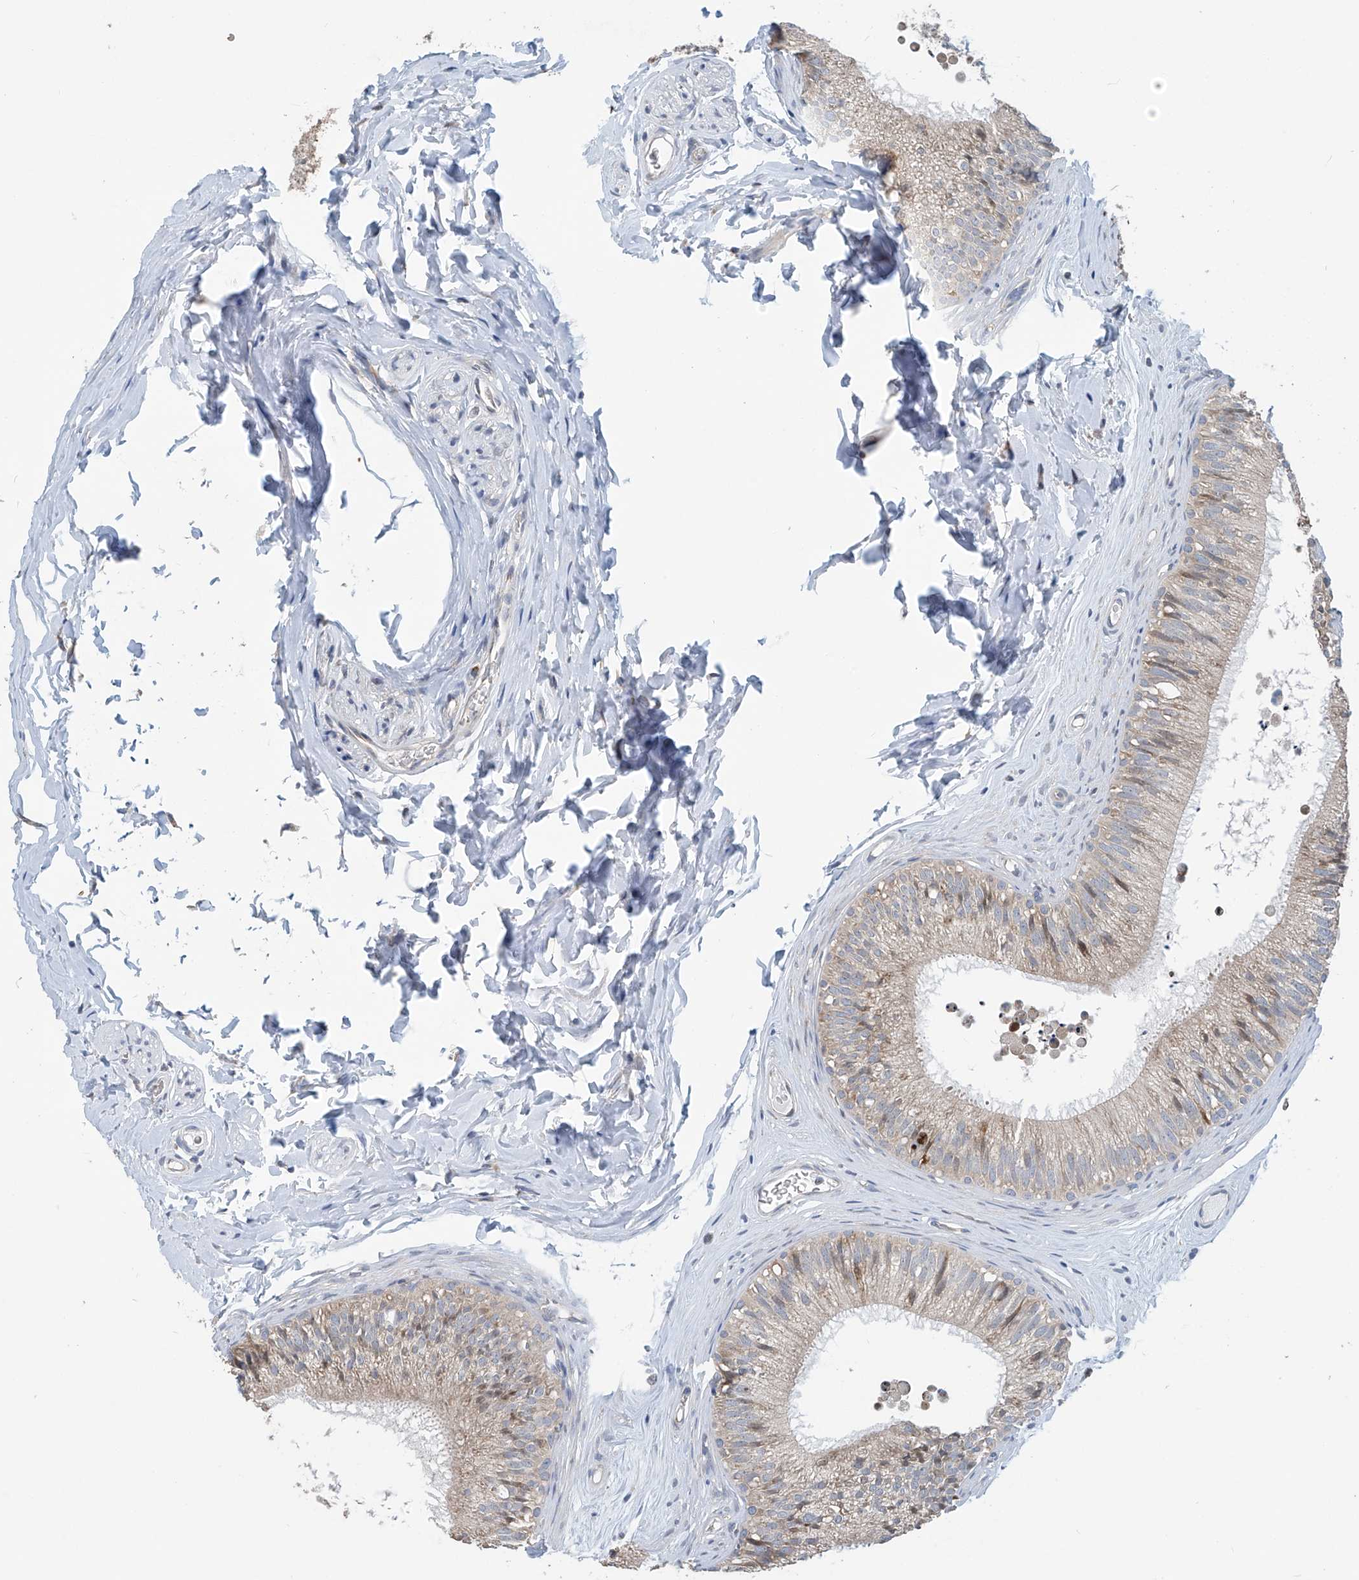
{"staining": {"intensity": "weak", "quantity": "<25%", "location": "cytoplasmic/membranous"}, "tissue": "epididymis", "cell_type": "Glandular cells", "image_type": "normal", "snomed": [{"axis": "morphology", "description": "Normal tissue, NOS"}, {"axis": "topography", "description": "Epididymis"}], "caption": "A photomicrograph of human epididymis is negative for staining in glandular cells.", "gene": "COMMD1", "patient": {"sex": "male", "age": 29}}